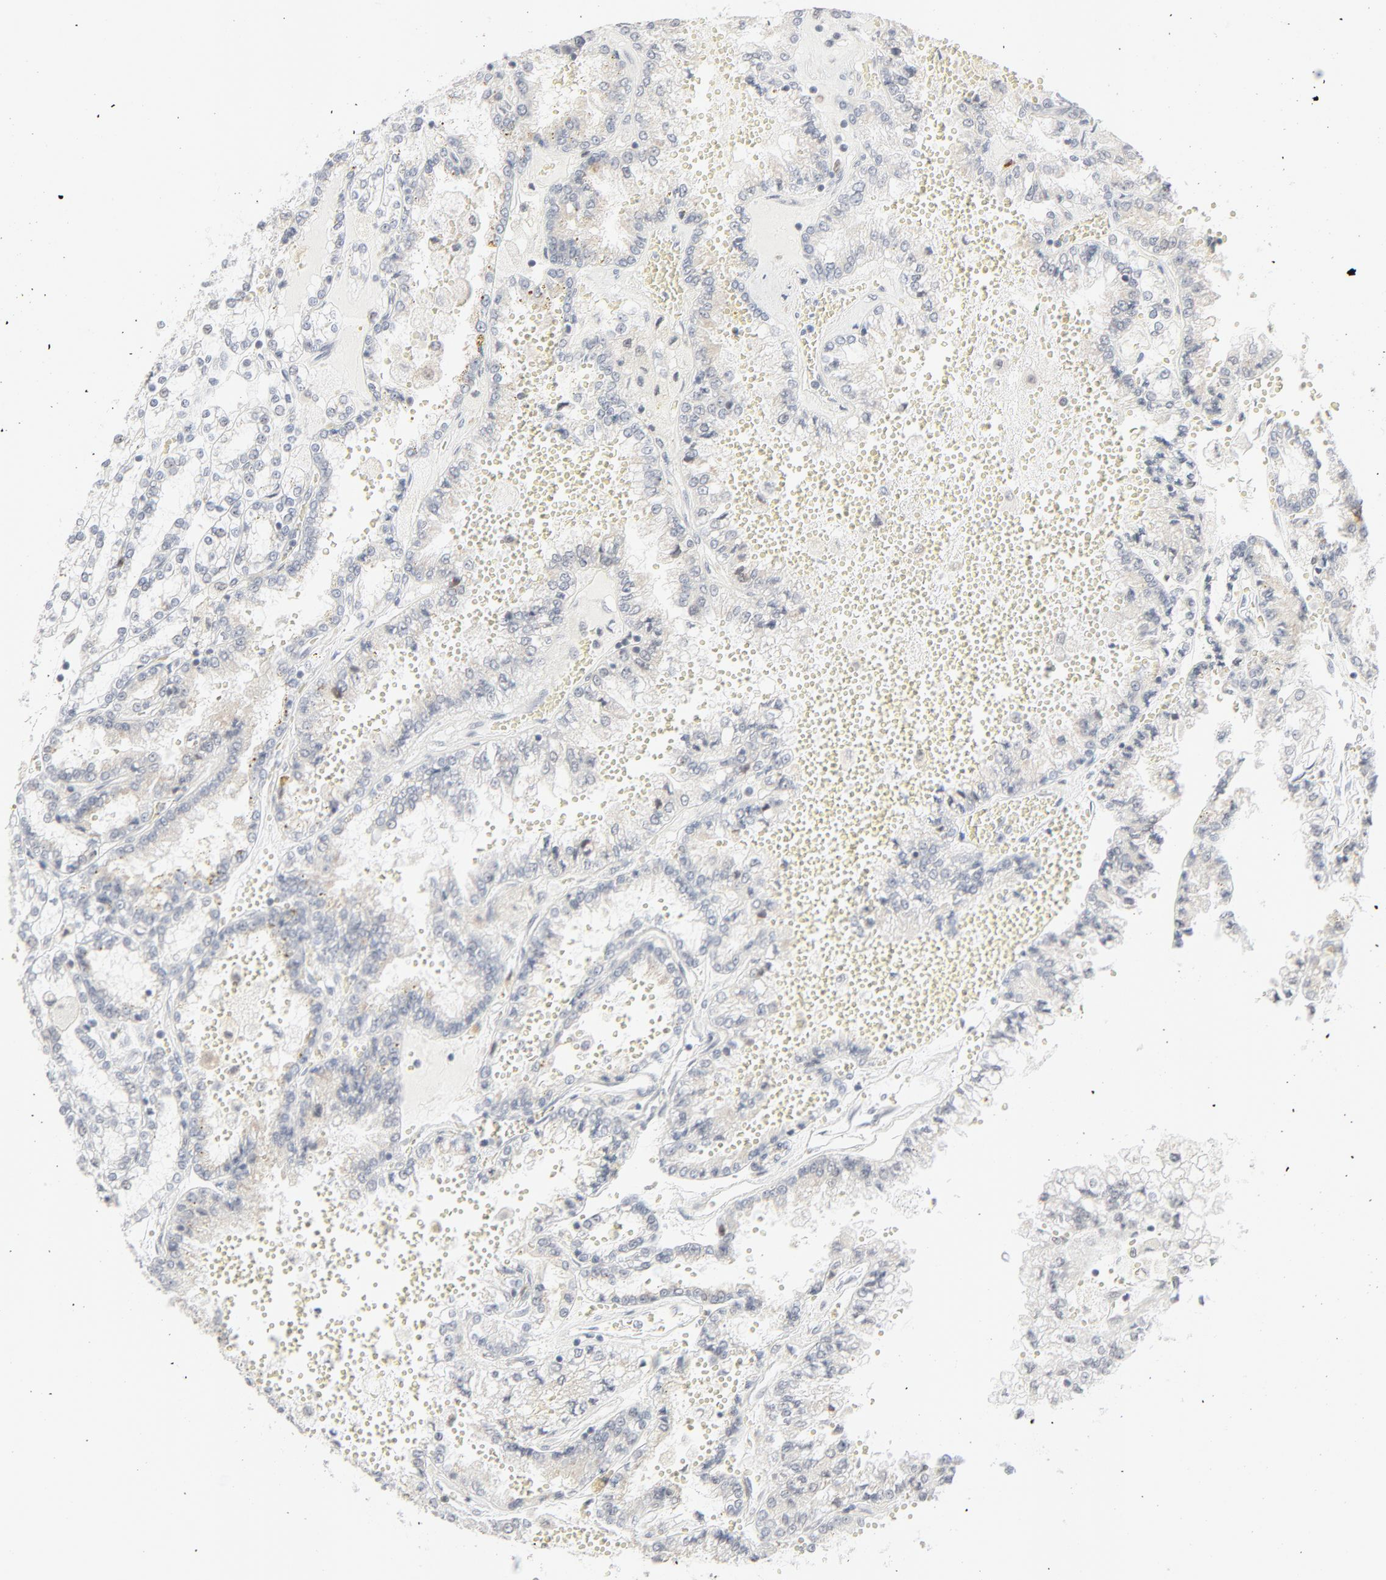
{"staining": {"intensity": "negative", "quantity": "none", "location": "none"}, "tissue": "renal cancer", "cell_type": "Tumor cells", "image_type": "cancer", "snomed": [{"axis": "morphology", "description": "Adenocarcinoma, NOS"}, {"axis": "topography", "description": "Kidney"}], "caption": "High power microscopy image of an immunohistochemistry (IHC) image of renal cancer, revealing no significant positivity in tumor cells.", "gene": "MAD1L1", "patient": {"sex": "female", "age": 56}}